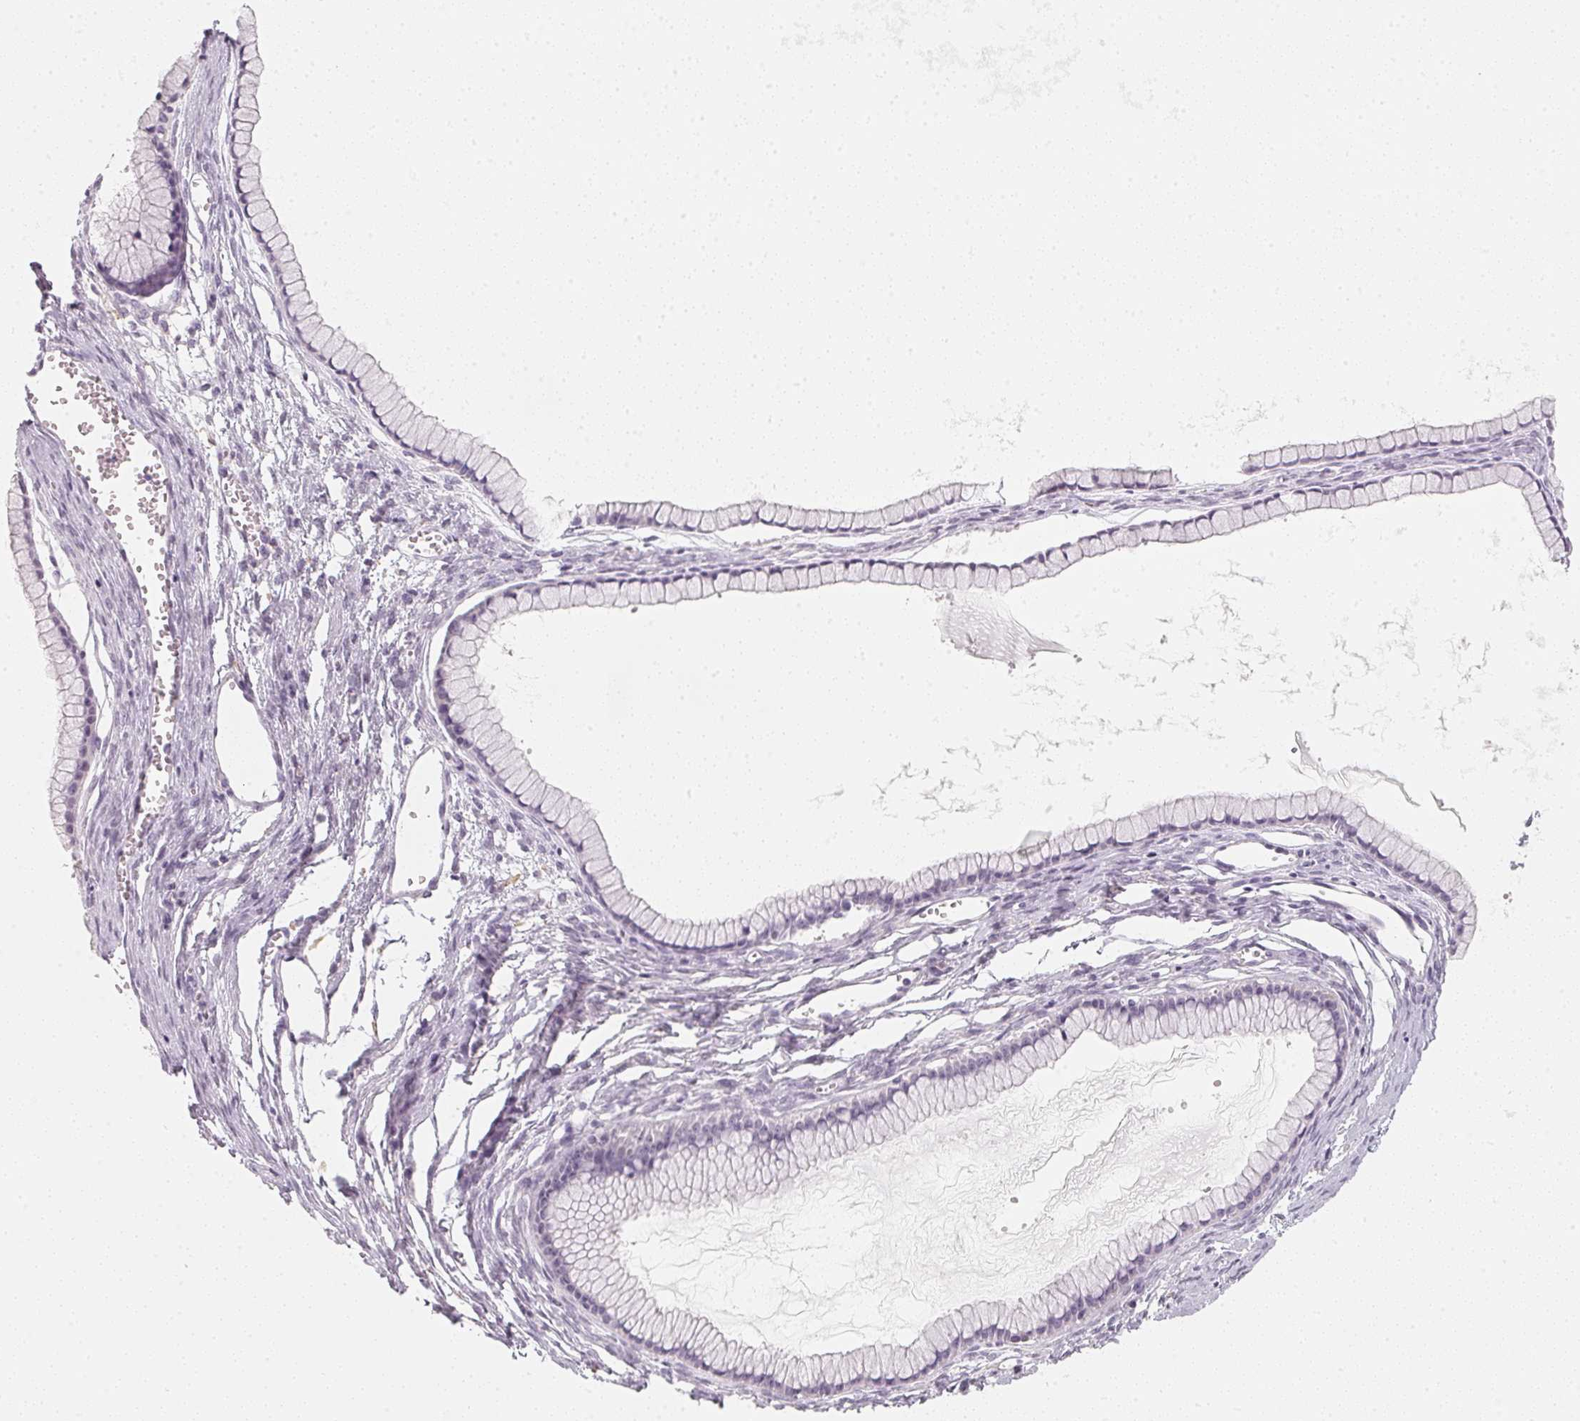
{"staining": {"intensity": "negative", "quantity": "none", "location": "none"}, "tissue": "ovarian cancer", "cell_type": "Tumor cells", "image_type": "cancer", "snomed": [{"axis": "morphology", "description": "Cystadenocarcinoma, mucinous, NOS"}, {"axis": "topography", "description": "Ovary"}], "caption": "Immunohistochemical staining of human ovarian cancer demonstrates no significant positivity in tumor cells.", "gene": "CFAP276", "patient": {"sex": "female", "age": 41}}